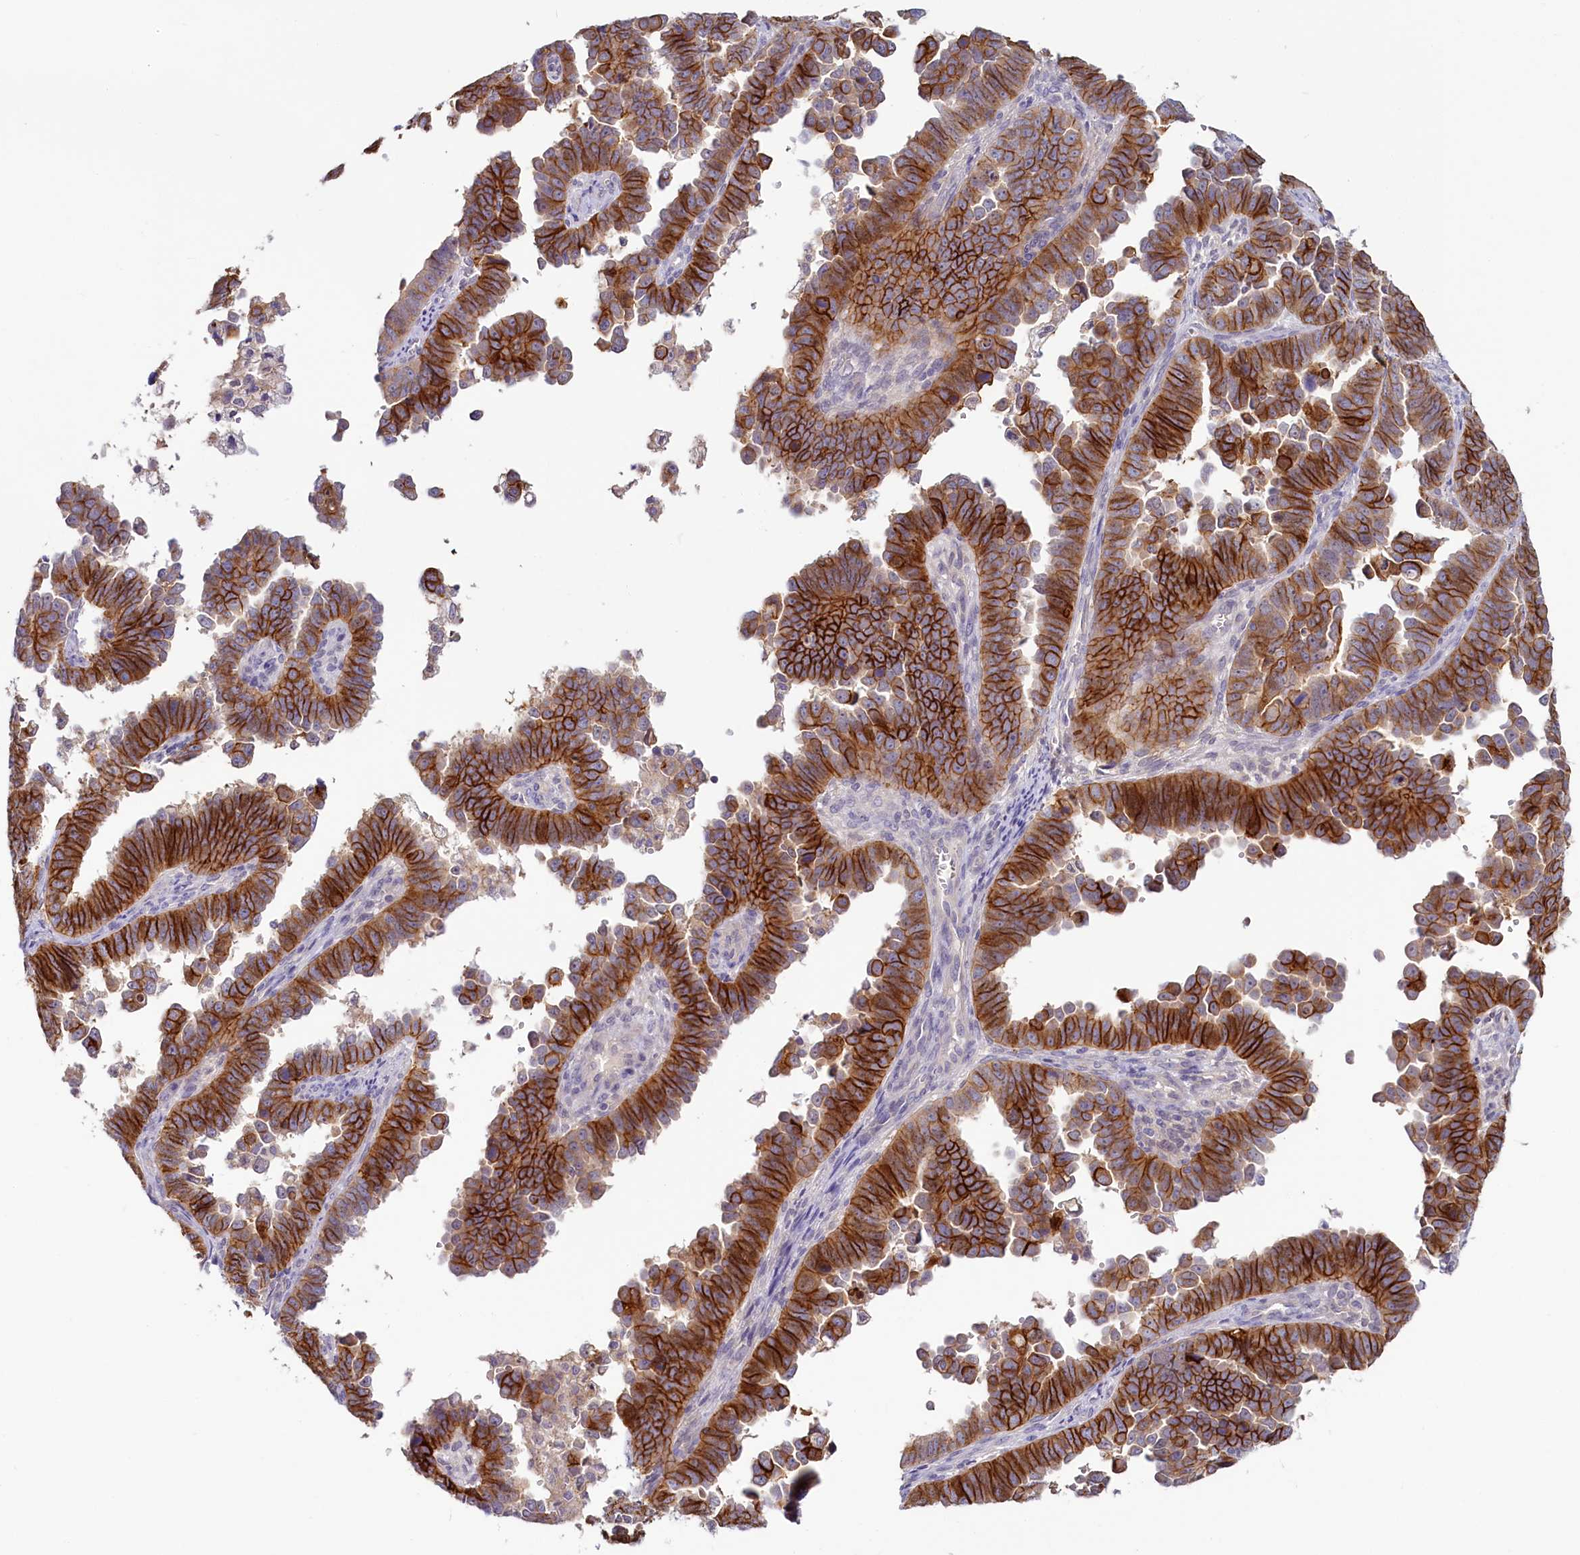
{"staining": {"intensity": "strong", "quantity": ">75%", "location": "cytoplasmic/membranous"}, "tissue": "endometrial cancer", "cell_type": "Tumor cells", "image_type": "cancer", "snomed": [{"axis": "morphology", "description": "Adenocarcinoma, NOS"}, {"axis": "topography", "description": "Endometrium"}], "caption": "Human endometrial cancer (adenocarcinoma) stained with a protein marker reveals strong staining in tumor cells.", "gene": "PDE6D", "patient": {"sex": "female", "age": 75}}